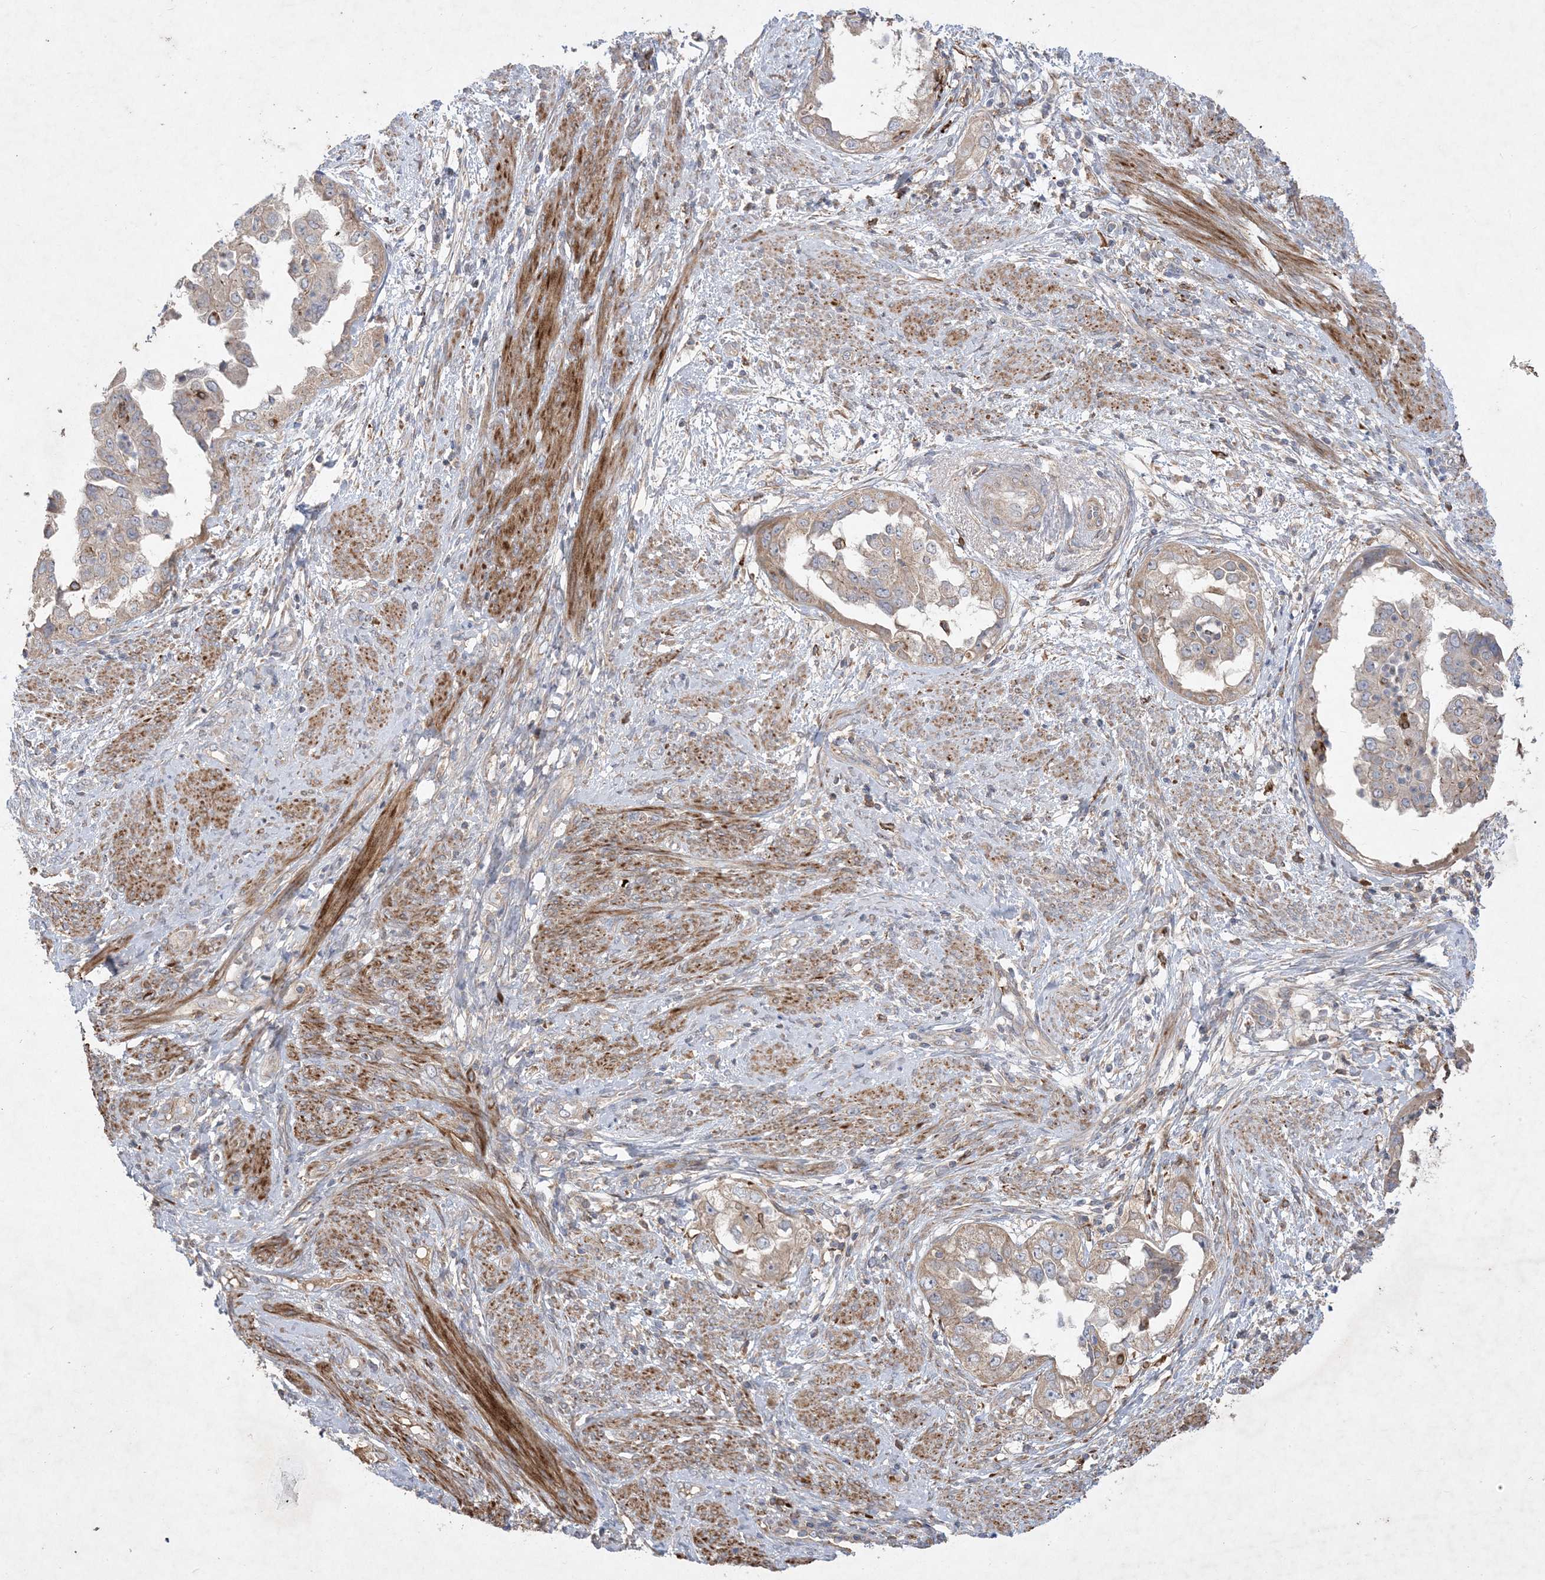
{"staining": {"intensity": "weak", "quantity": "25%-75%", "location": "cytoplasmic/membranous"}, "tissue": "endometrial cancer", "cell_type": "Tumor cells", "image_type": "cancer", "snomed": [{"axis": "morphology", "description": "Adenocarcinoma, NOS"}, {"axis": "topography", "description": "Endometrium"}], "caption": "A high-resolution photomicrograph shows immunohistochemistry (IHC) staining of endometrial adenocarcinoma, which demonstrates weak cytoplasmic/membranous expression in approximately 25%-75% of tumor cells. (Brightfield microscopy of DAB IHC at high magnification).", "gene": "MASP2", "patient": {"sex": "female", "age": 85}}